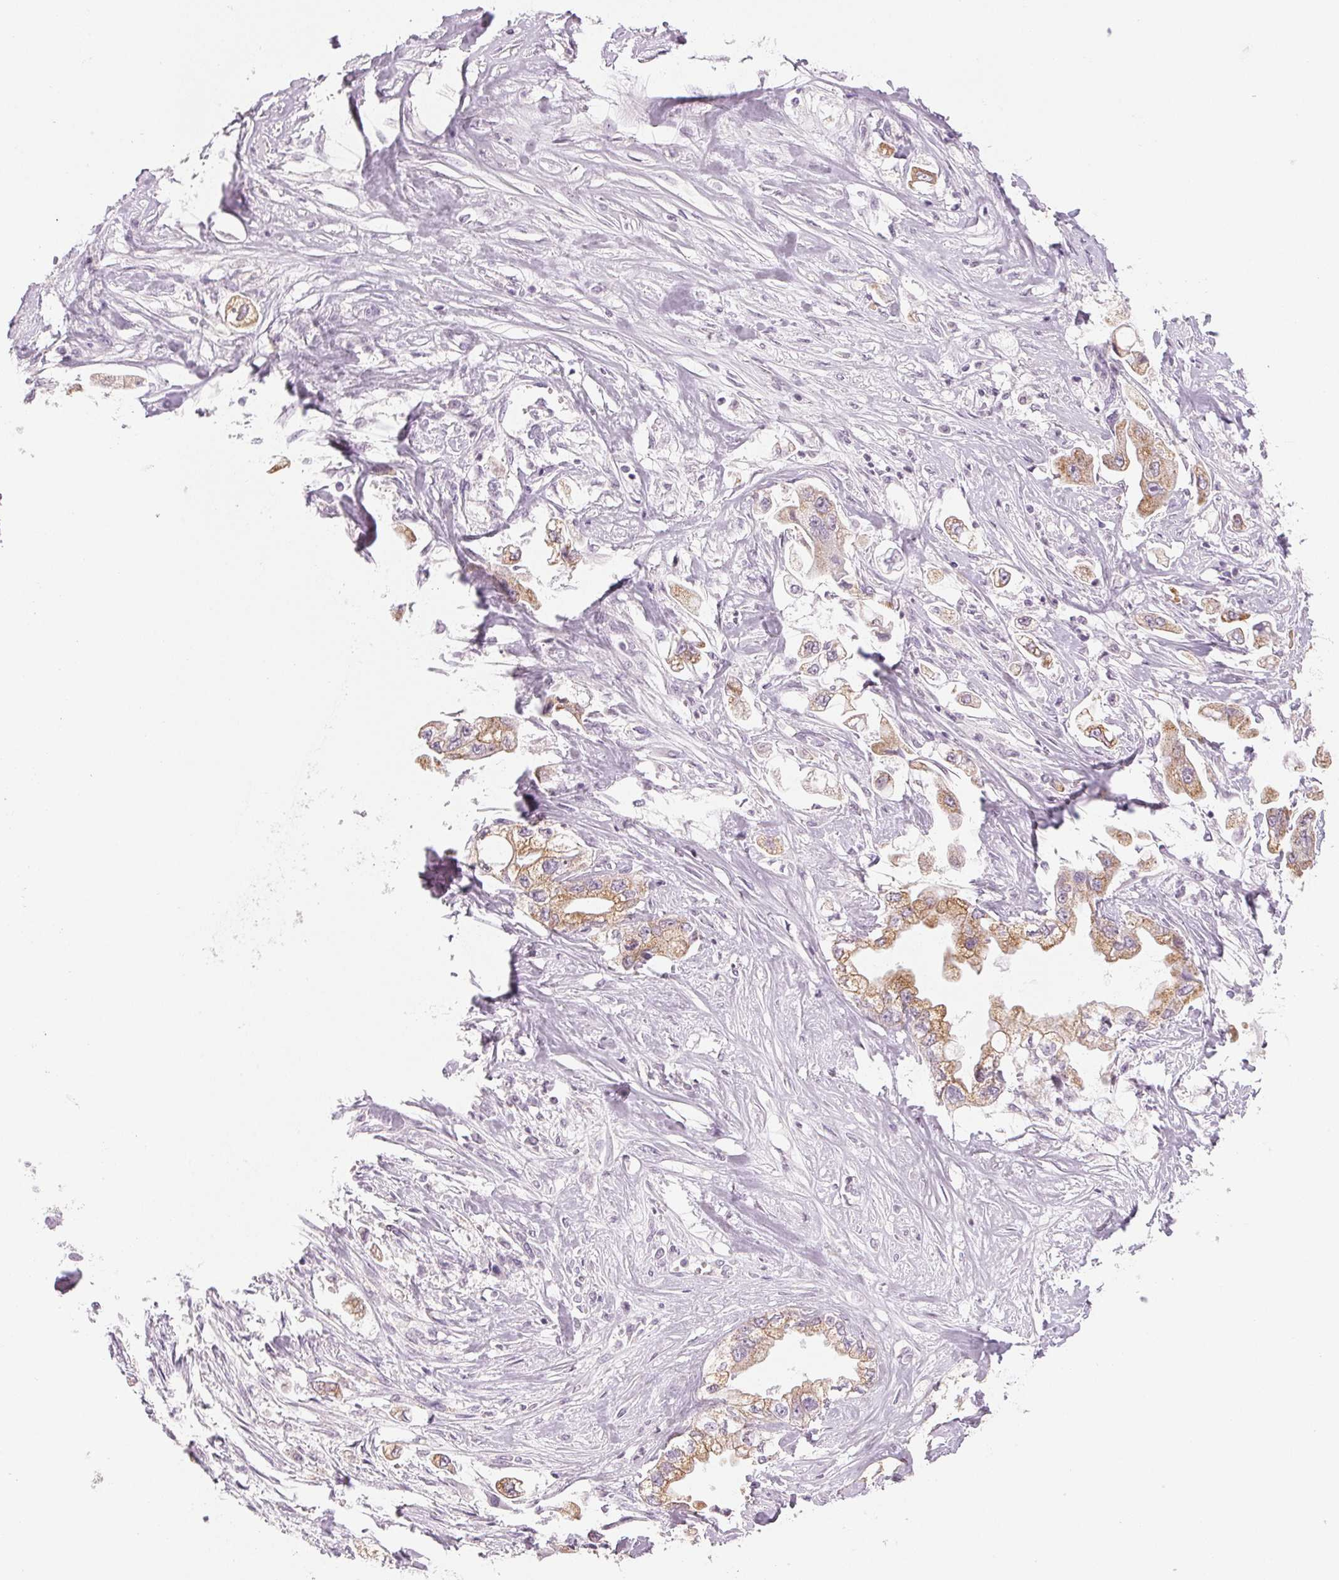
{"staining": {"intensity": "moderate", "quantity": ">75%", "location": "cytoplasmic/membranous"}, "tissue": "stomach cancer", "cell_type": "Tumor cells", "image_type": "cancer", "snomed": [{"axis": "morphology", "description": "Adenocarcinoma, NOS"}, {"axis": "topography", "description": "Stomach"}], "caption": "A high-resolution micrograph shows immunohistochemistry (IHC) staining of stomach adenocarcinoma, which reveals moderate cytoplasmic/membranous positivity in approximately >75% of tumor cells.", "gene": "EHHADH", "patient": {"sex": "male", "age": 62}}